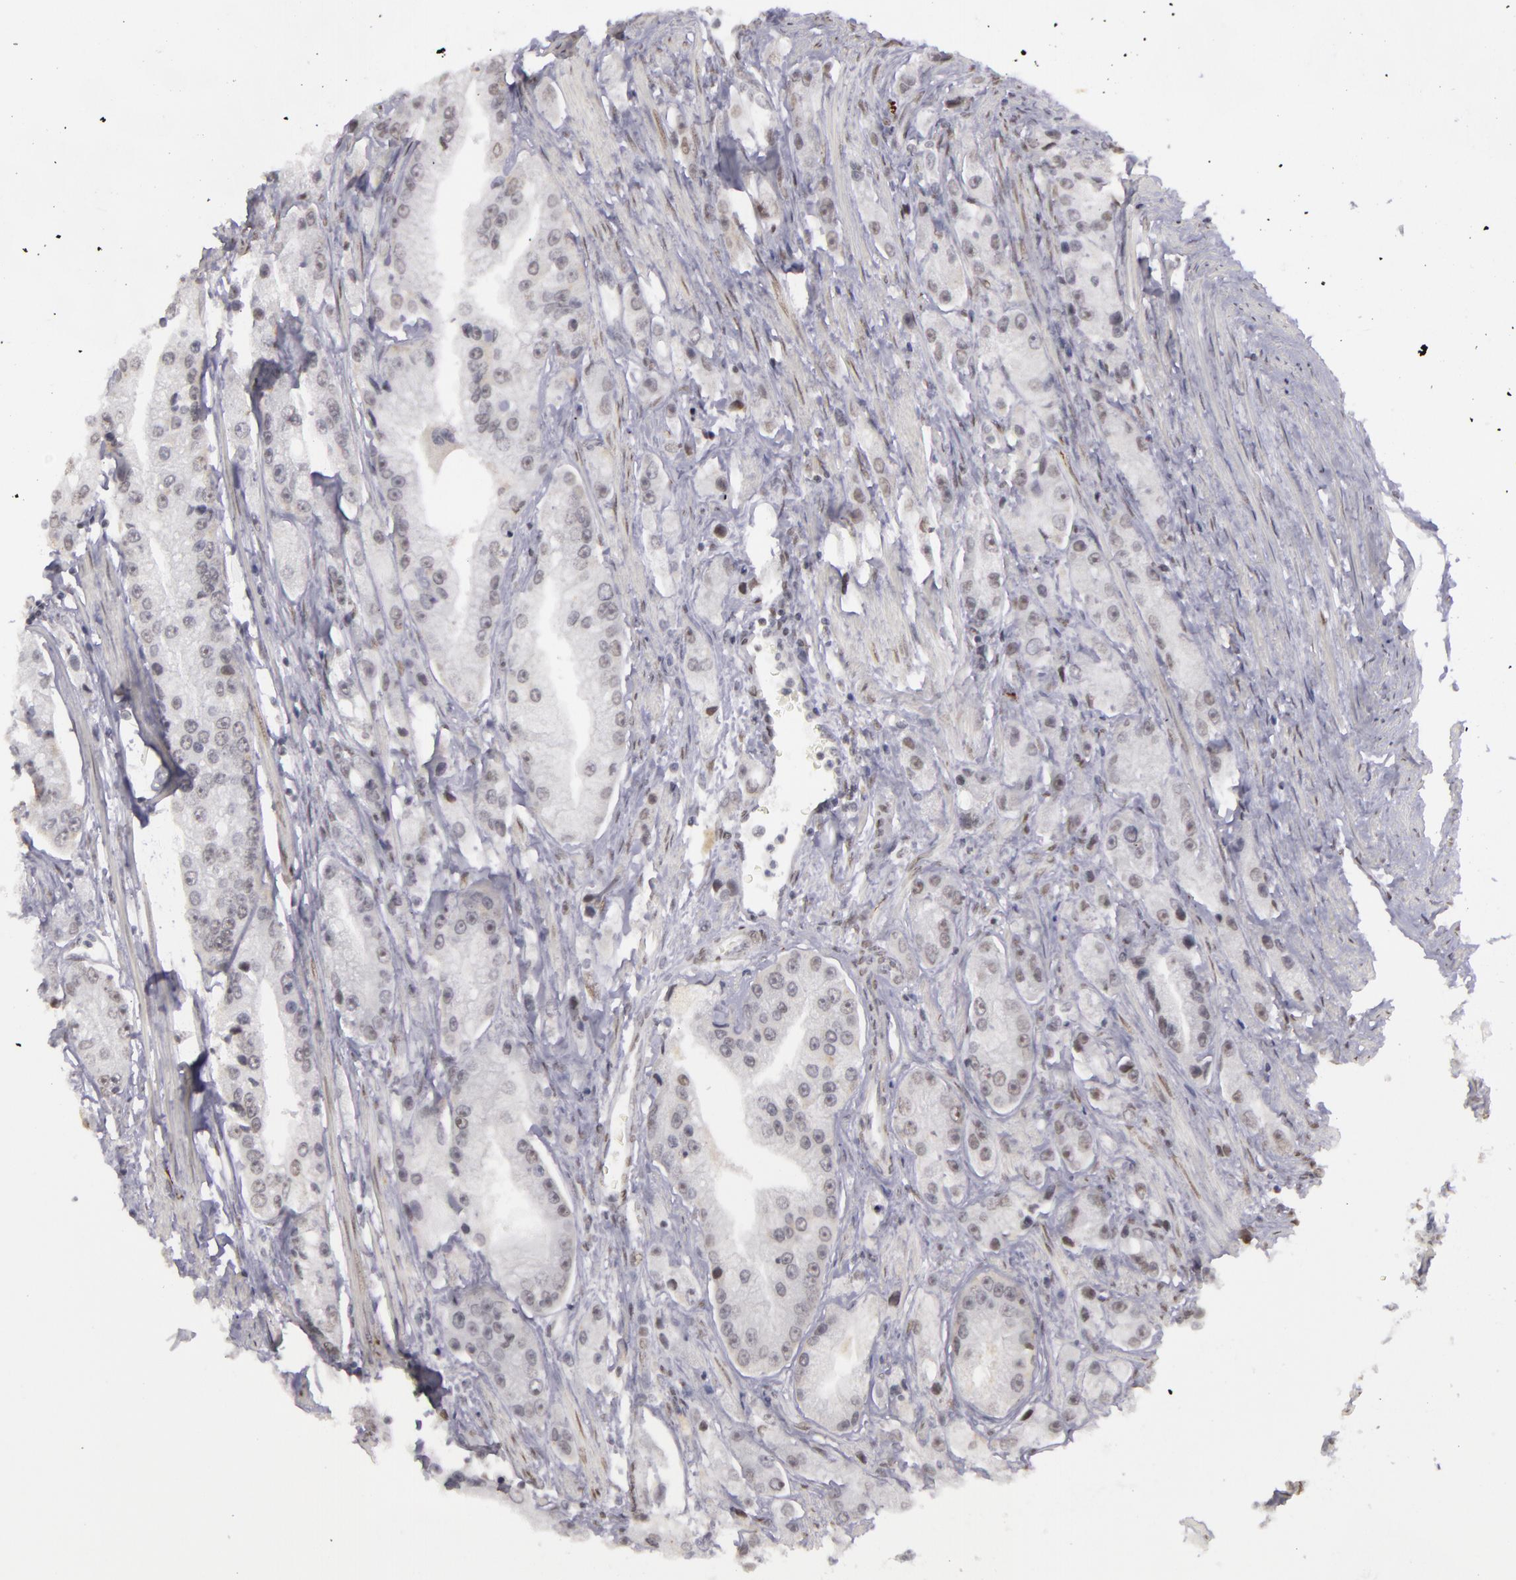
{"staining": {"intensity": "negative", "quantity": "none", "location": "none"}, "tissue": "prostate cancer", "cell_type": "Tumor cells", "image_type": "cancer", "snomed": [{"axis": "morphology", "description": "Adenocarcinoma, Medium grade"}, {"axis": "topography", "description": "Prostate"}], "caption": "The histopathology image exhibits no staining of tumor cells in prostate cancer (medium-grade adenocarcinoma). (Immunohistochemistry, brightfield microscopy, high magnification).", "gene": "RRP7A", "patient": {"sex": "male", "age": 72}}